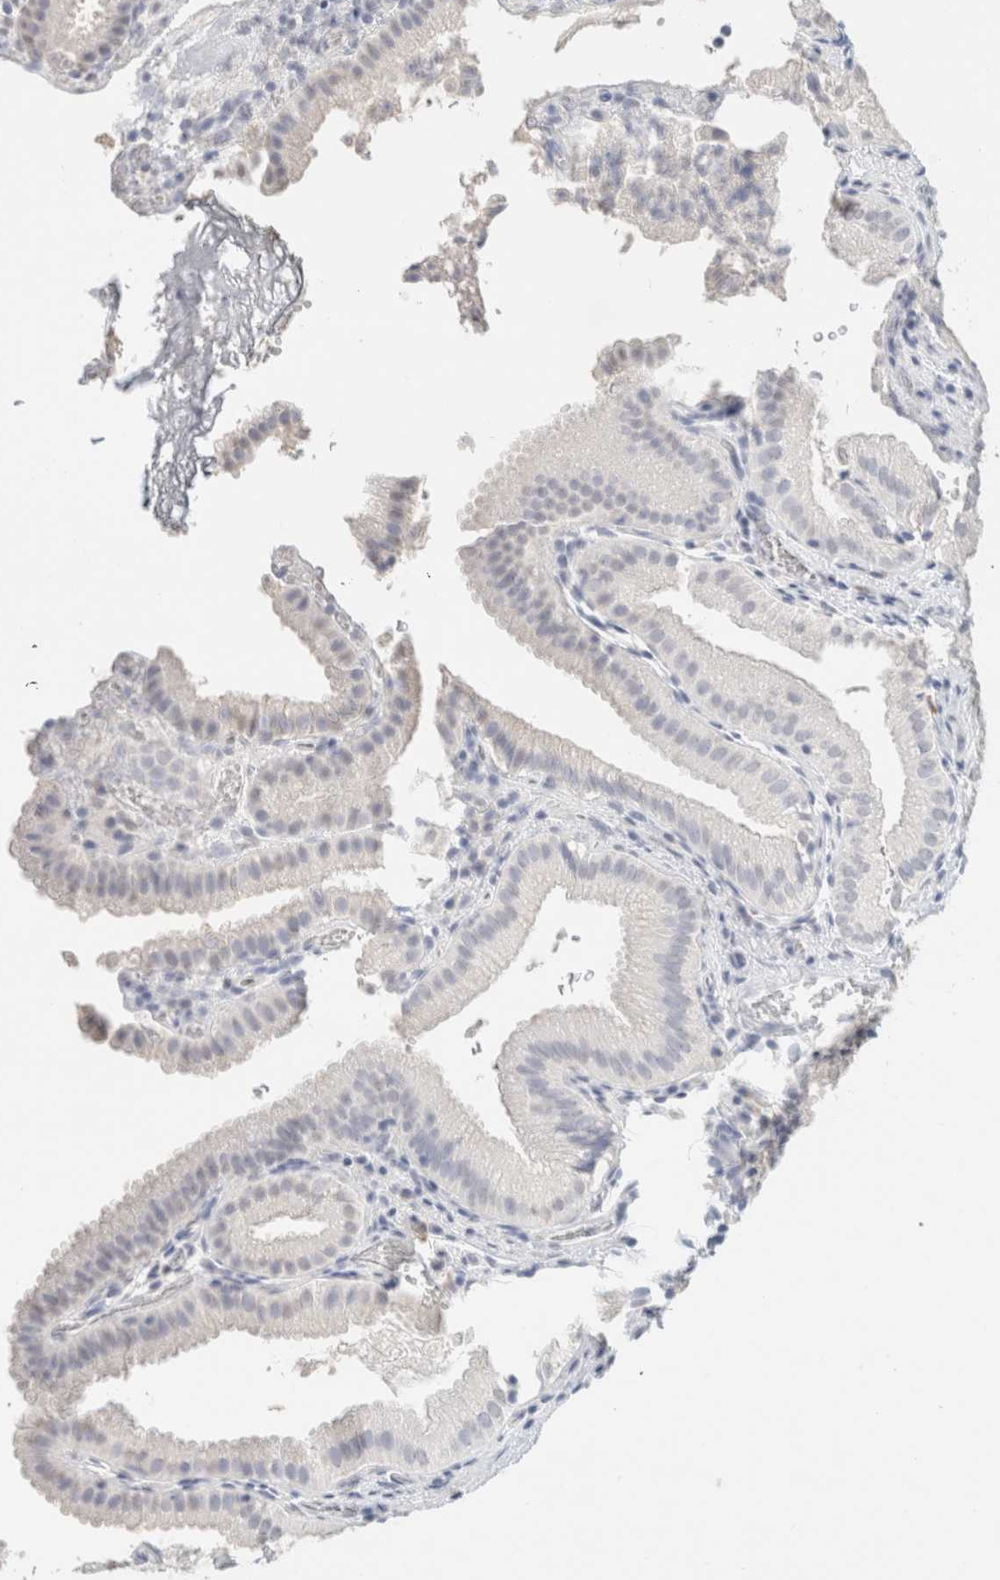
{"staining": {"intensity": "negative", "quantity": "none", "location": "none"}, "tissue": "gallbladder", "cell_type": "Glandular cells", "image_type": "normal", "snomed": [{"axis": "morphology", "description": "Normal tissue, NOS"}, {"axis": "topography", "description": "Gallbladder"}], "caption": "The IHC micrograph has no significant expression in glandular cells of gallbladder. The staining was performed using DAB (3,3'-diaminobenzidine) to visualize the protein expression in brown, while the nuclei were stained in blue with hematoxylin (Magnification: 20x).", "gene": "CD80", "patient": {"sex": "female", "age": 30}}